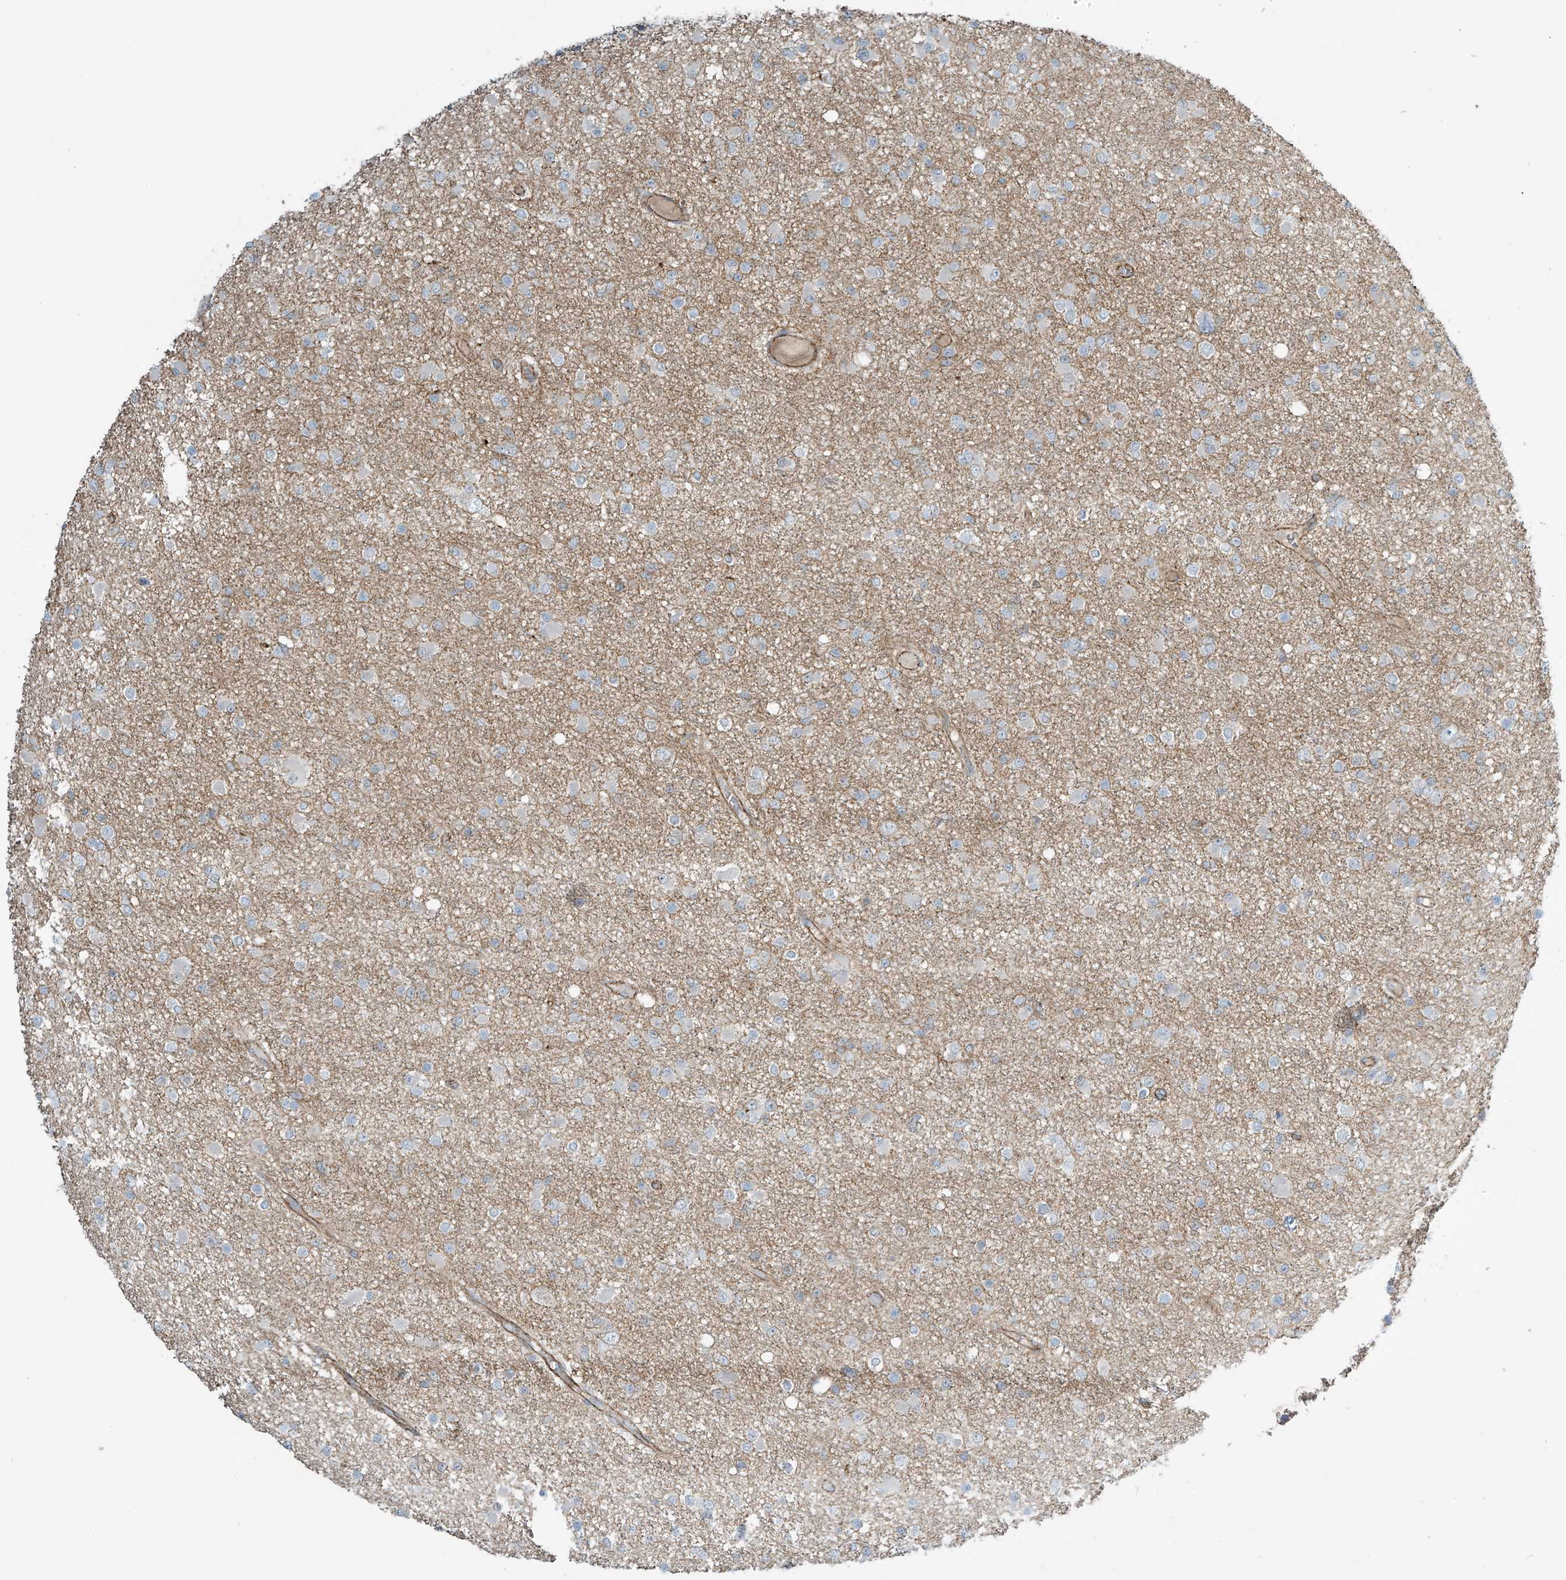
{"staining": {"intensity": "negative", "quantity": "none", "location": "none"}, "tissue": "glioma", "cell_type": "Tumor cells", "image_type": "cancer", "snomed": [{"axis": "morphology", "description": "Glioma, malignant, Low grade"}, {"axis": "topography", "description": "Brain"}], "caption": "Immunohistochemistry micrograph of malignant low-grade glioma stained for a protein (brown), which exhibits no staining in tumor cells. (DAB (3,3'-diaminobenzidine) IHC with hematoxylin counter stain).", "gene": "SLC9A2", "patient": {"sex": "female", "age": 22}}